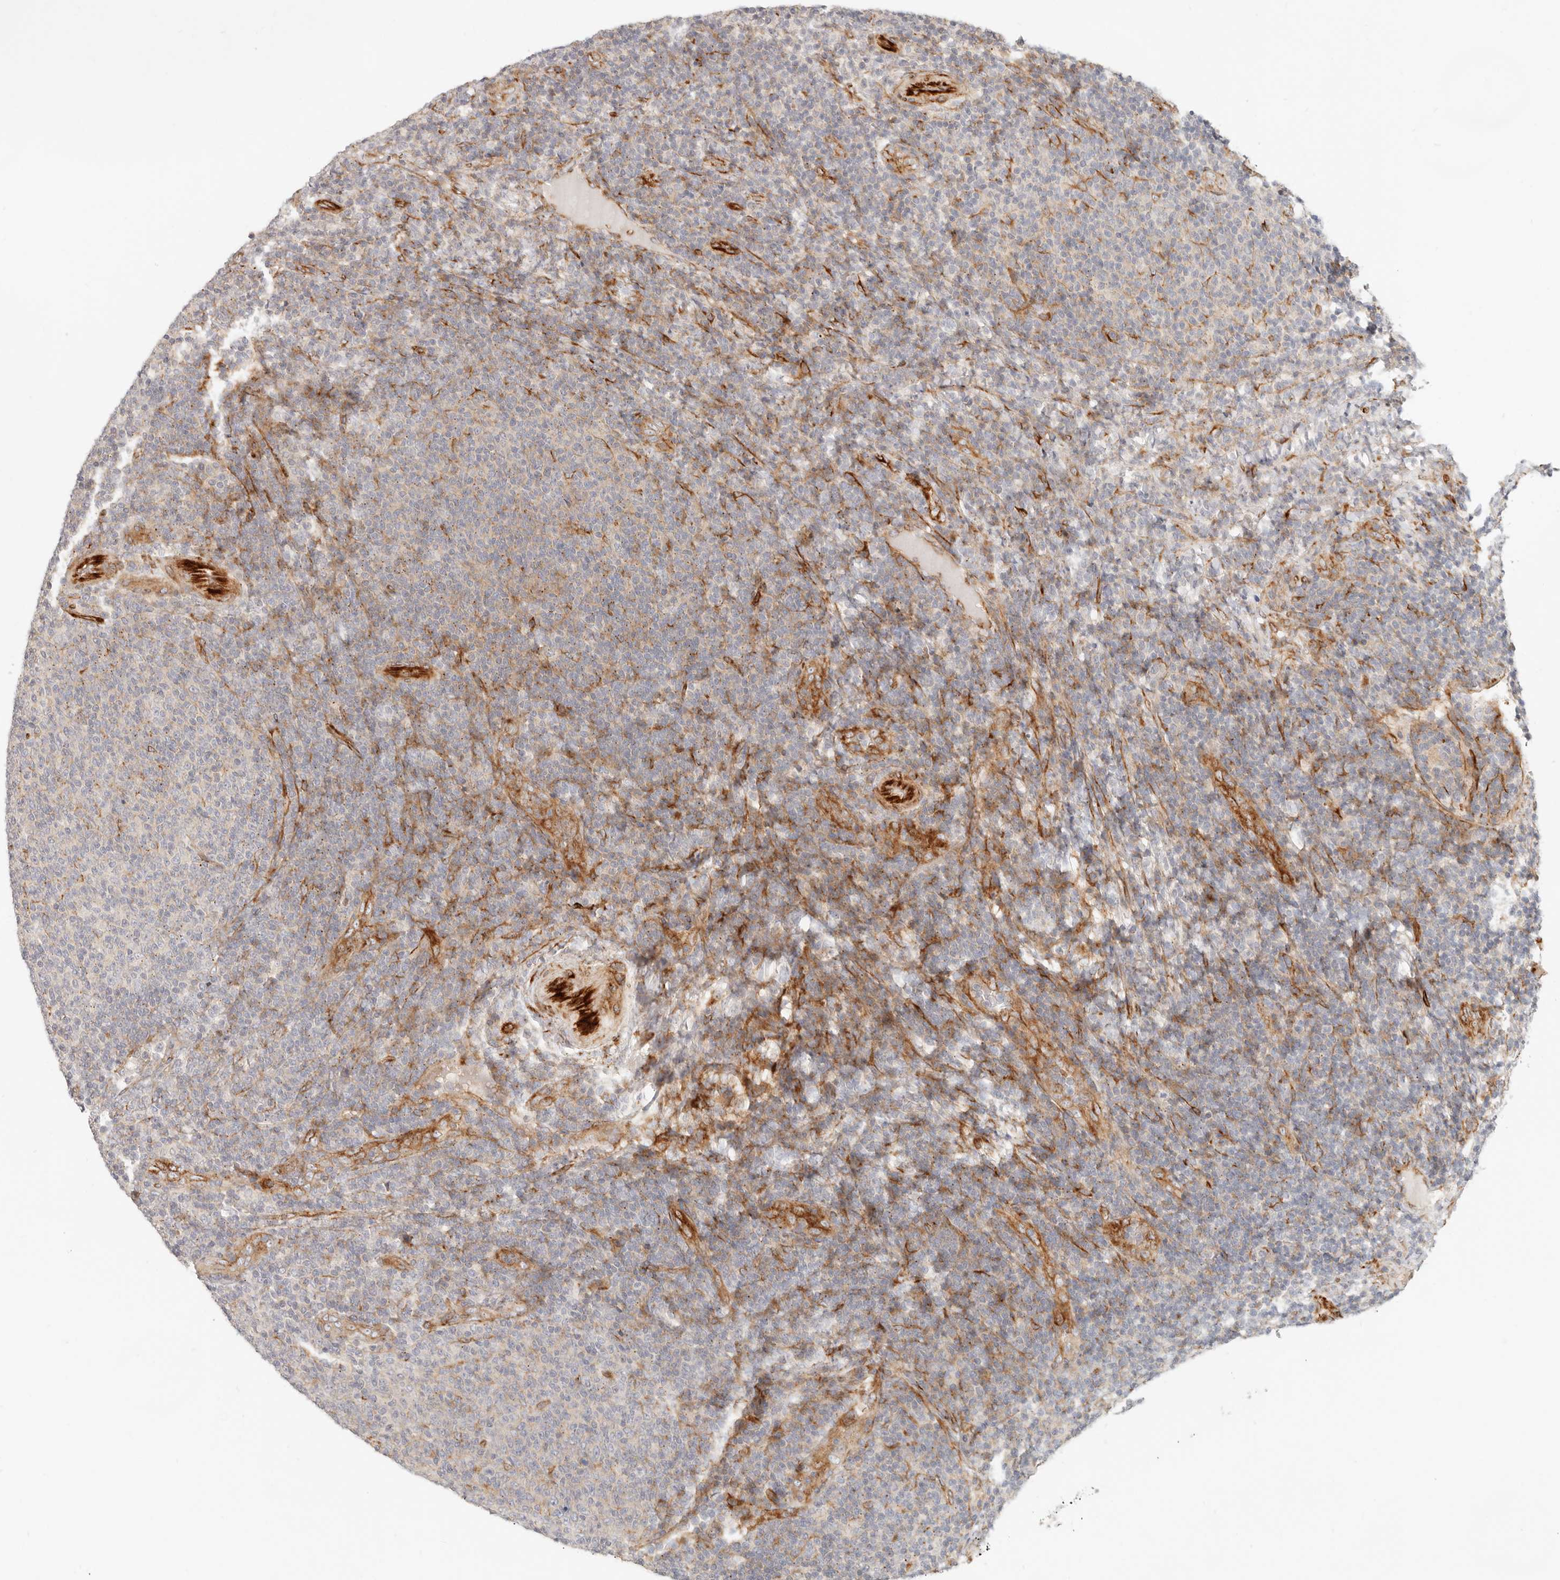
{"staining": {"intensity": "weak", "quantity": "<25%", "location": "cytoplasmic/membranous"}, "tissue": "lymphoma", "cell_type": "Tumor cells", "image_type": "cancer", "snomed": [{"axis": "morphology", "description": "Malignant lymphoma, non-Hodgkin's type, Low grade"}, {"axis": "topography", "description": "Lymph node"}], "caption": "Immunohistochemical staining of human lymphoma shows no significant expression in tumor cells.", "gene": "SASS6", "patient": {"sex": "male", "age": 66}}